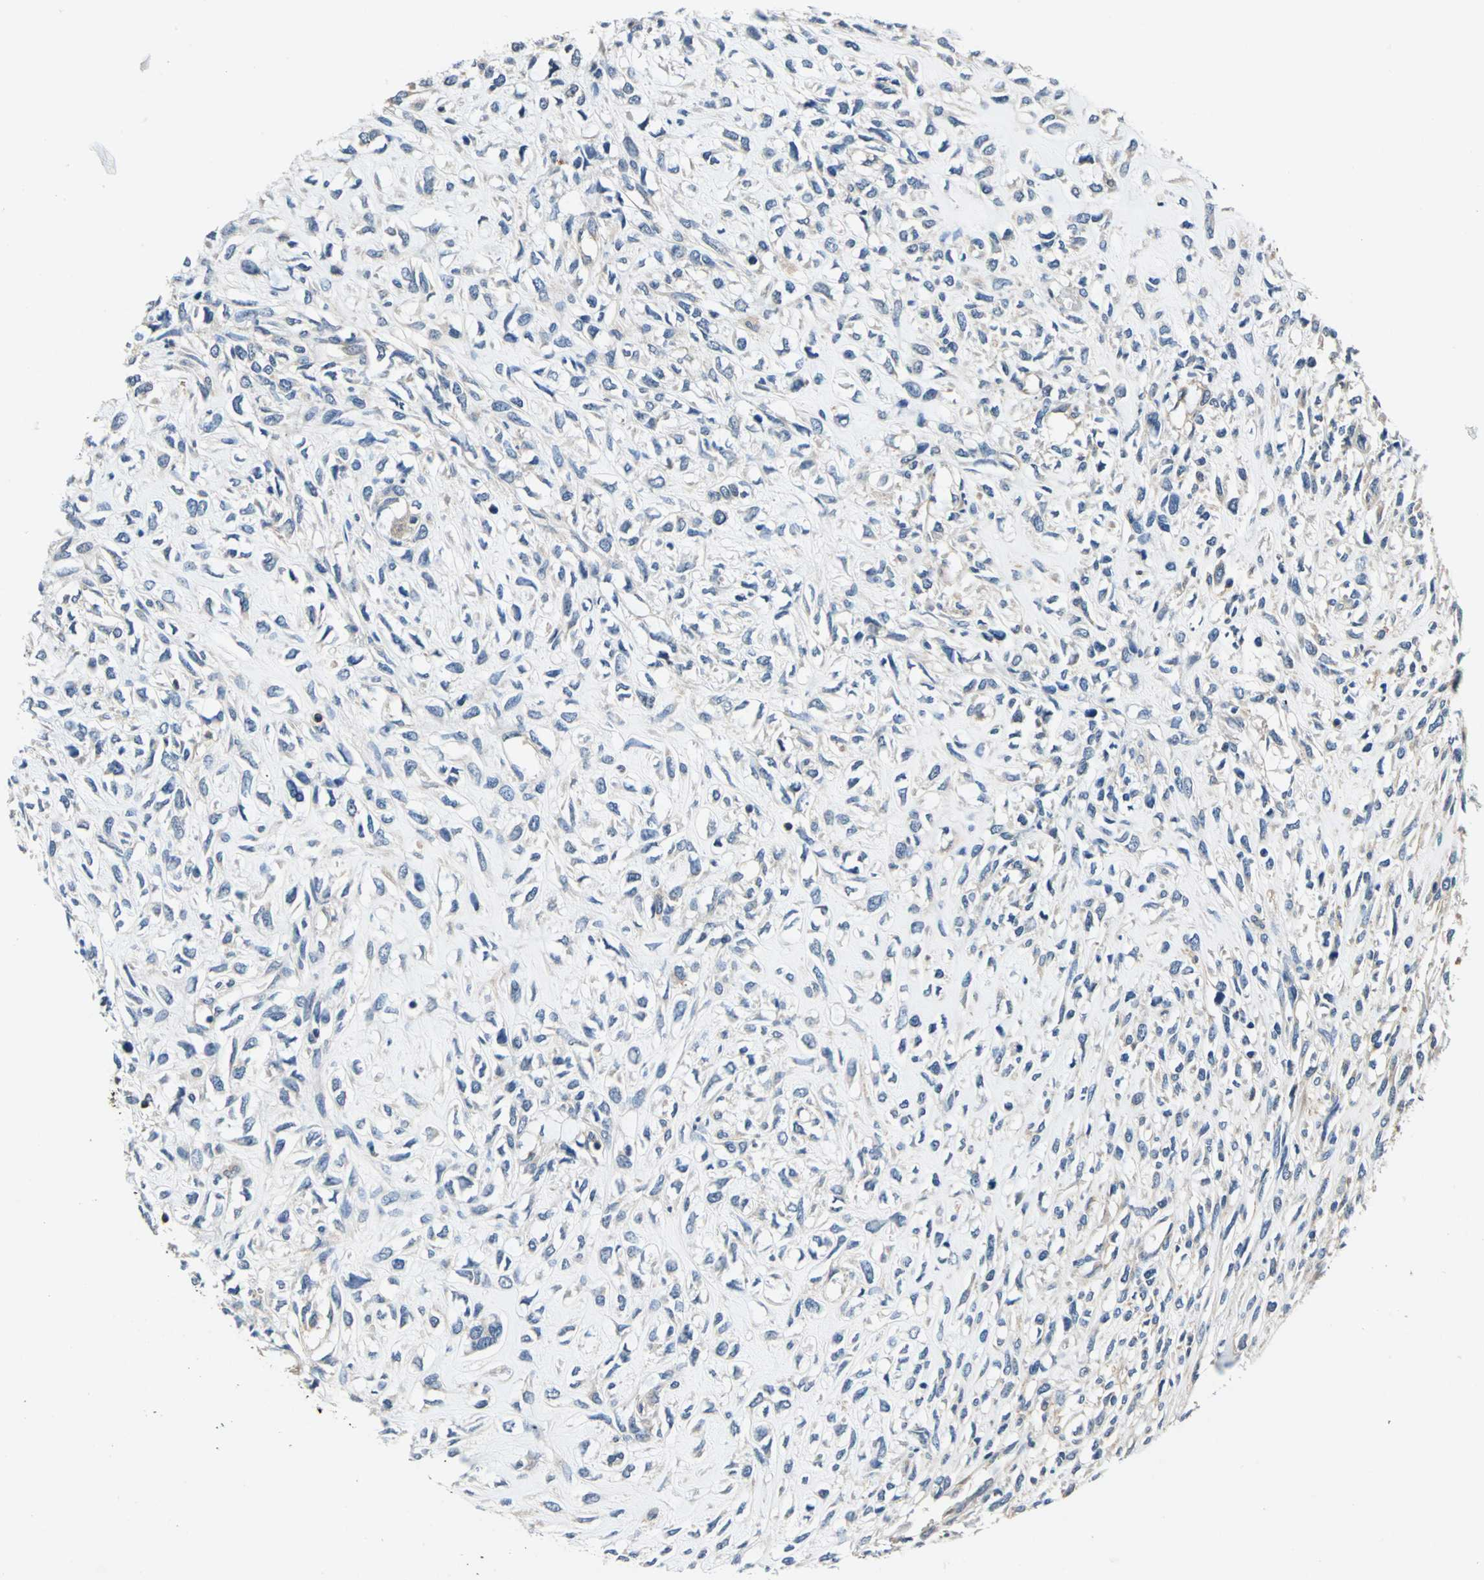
{"staining": {"intensity": "weak", "quantity": "<25%", "location": "cytoplasmic/membranous"}, "tissue": "head and neck cancer", "cell_type": "Tumor cells", "image_type": "cancer", "snomed": [{"axis": "morphology", "description": "Necrosis, NOS"}, {"axis": "morphology", "description": "Neoplasm, malignant, NOS"}, {"axis": "topography", "description": "Salivary gland"}, {"axis": "topography", "description": "Head-Neck"}], "caption": "There is no significant staining in tumor cells of head and neck neoplasm (malignant).", "gene": "DDX3Y", "patient": {"sex": "male", "age": 43}}